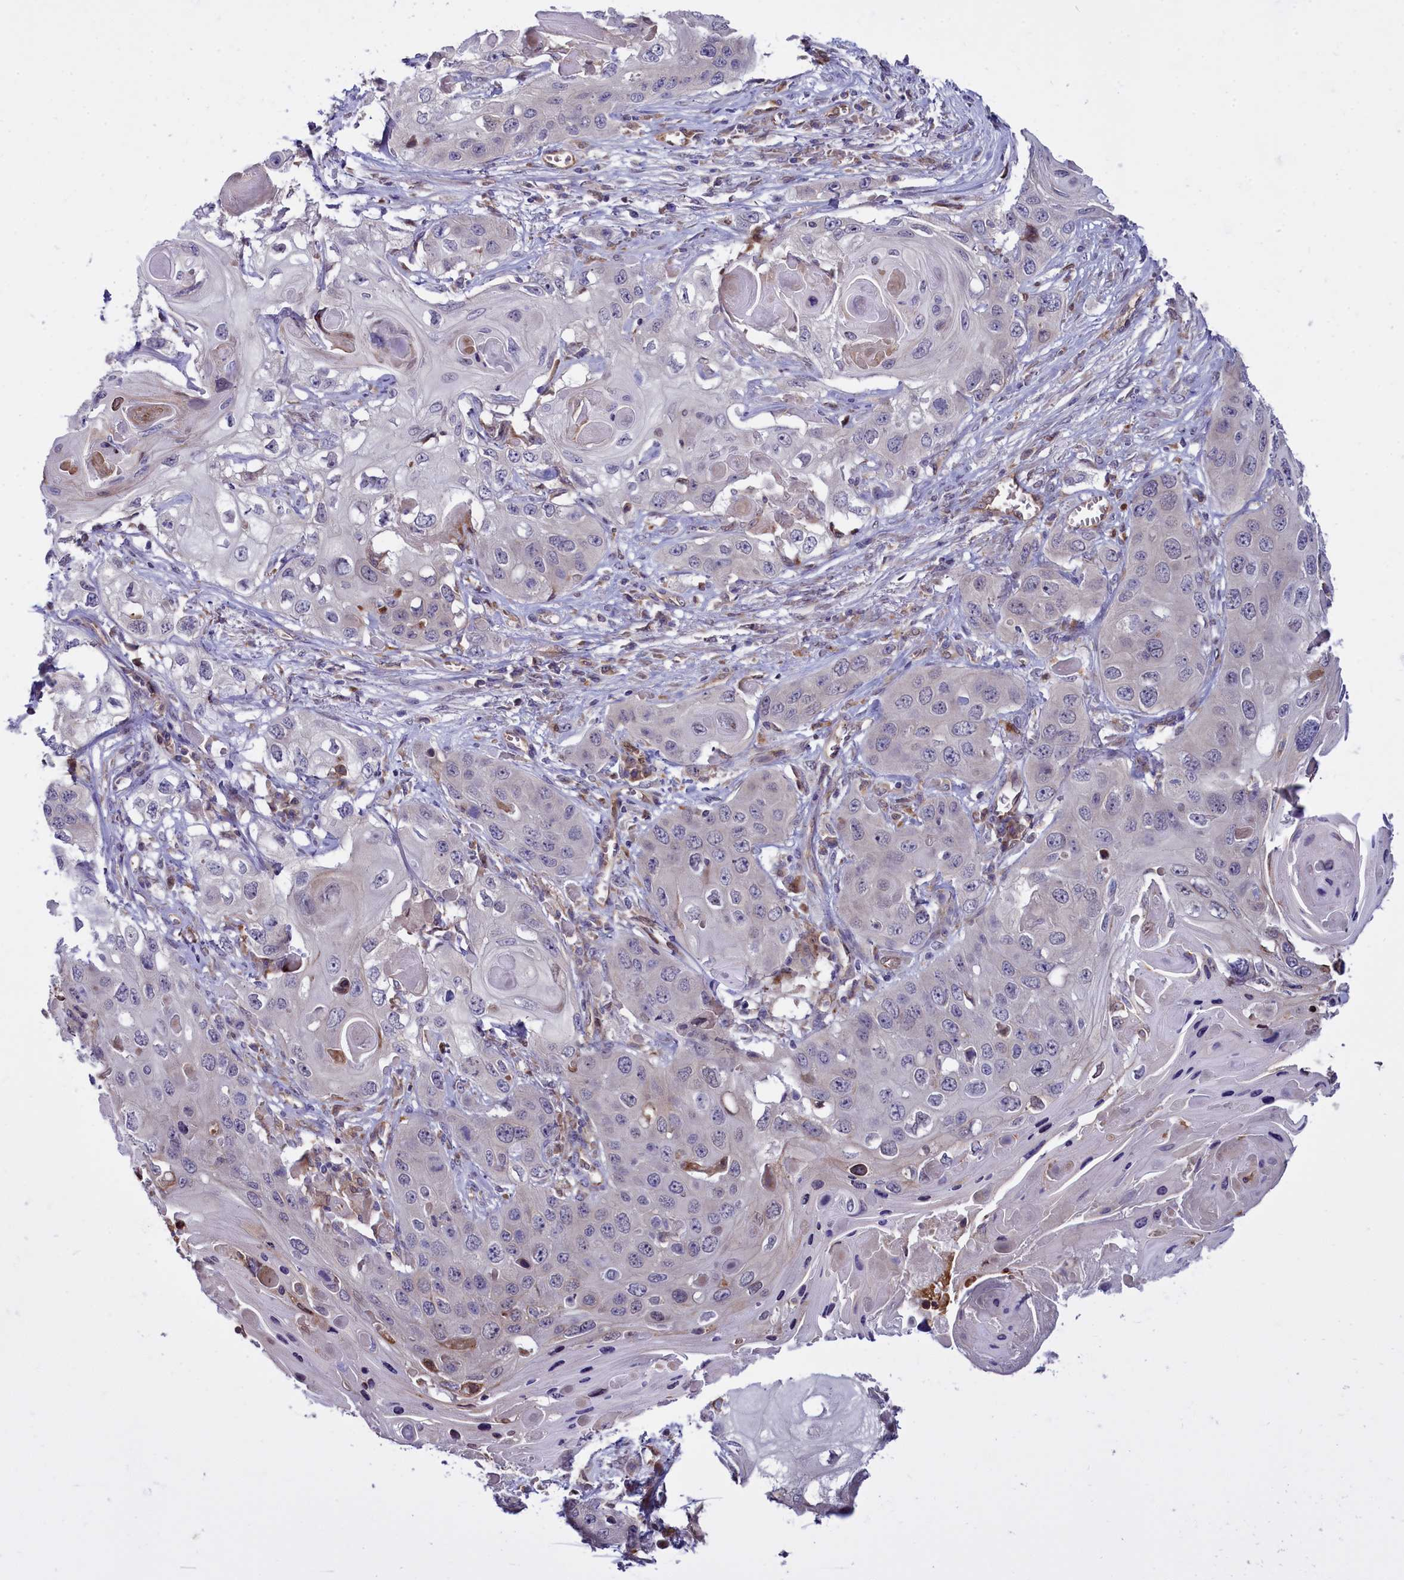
{"staining": {"intensity": "negative", "quantity": "none", "location": "none"}, "tissue": "skin cancer", "cell_type": "Tumor cells", "image_type": "cancer", "snomed": [{"axis": "morphology", "description": "Squamous cell carcinoma, NOS"}, {"axis": "topography", "description": "Skin"}], "caption": "Skin cancer was stained to show a protein in brown. There is no significant positivity in tumor cells.", "gene": "RAPGEF4", "patient": {"sex": "male", "age": 55}}